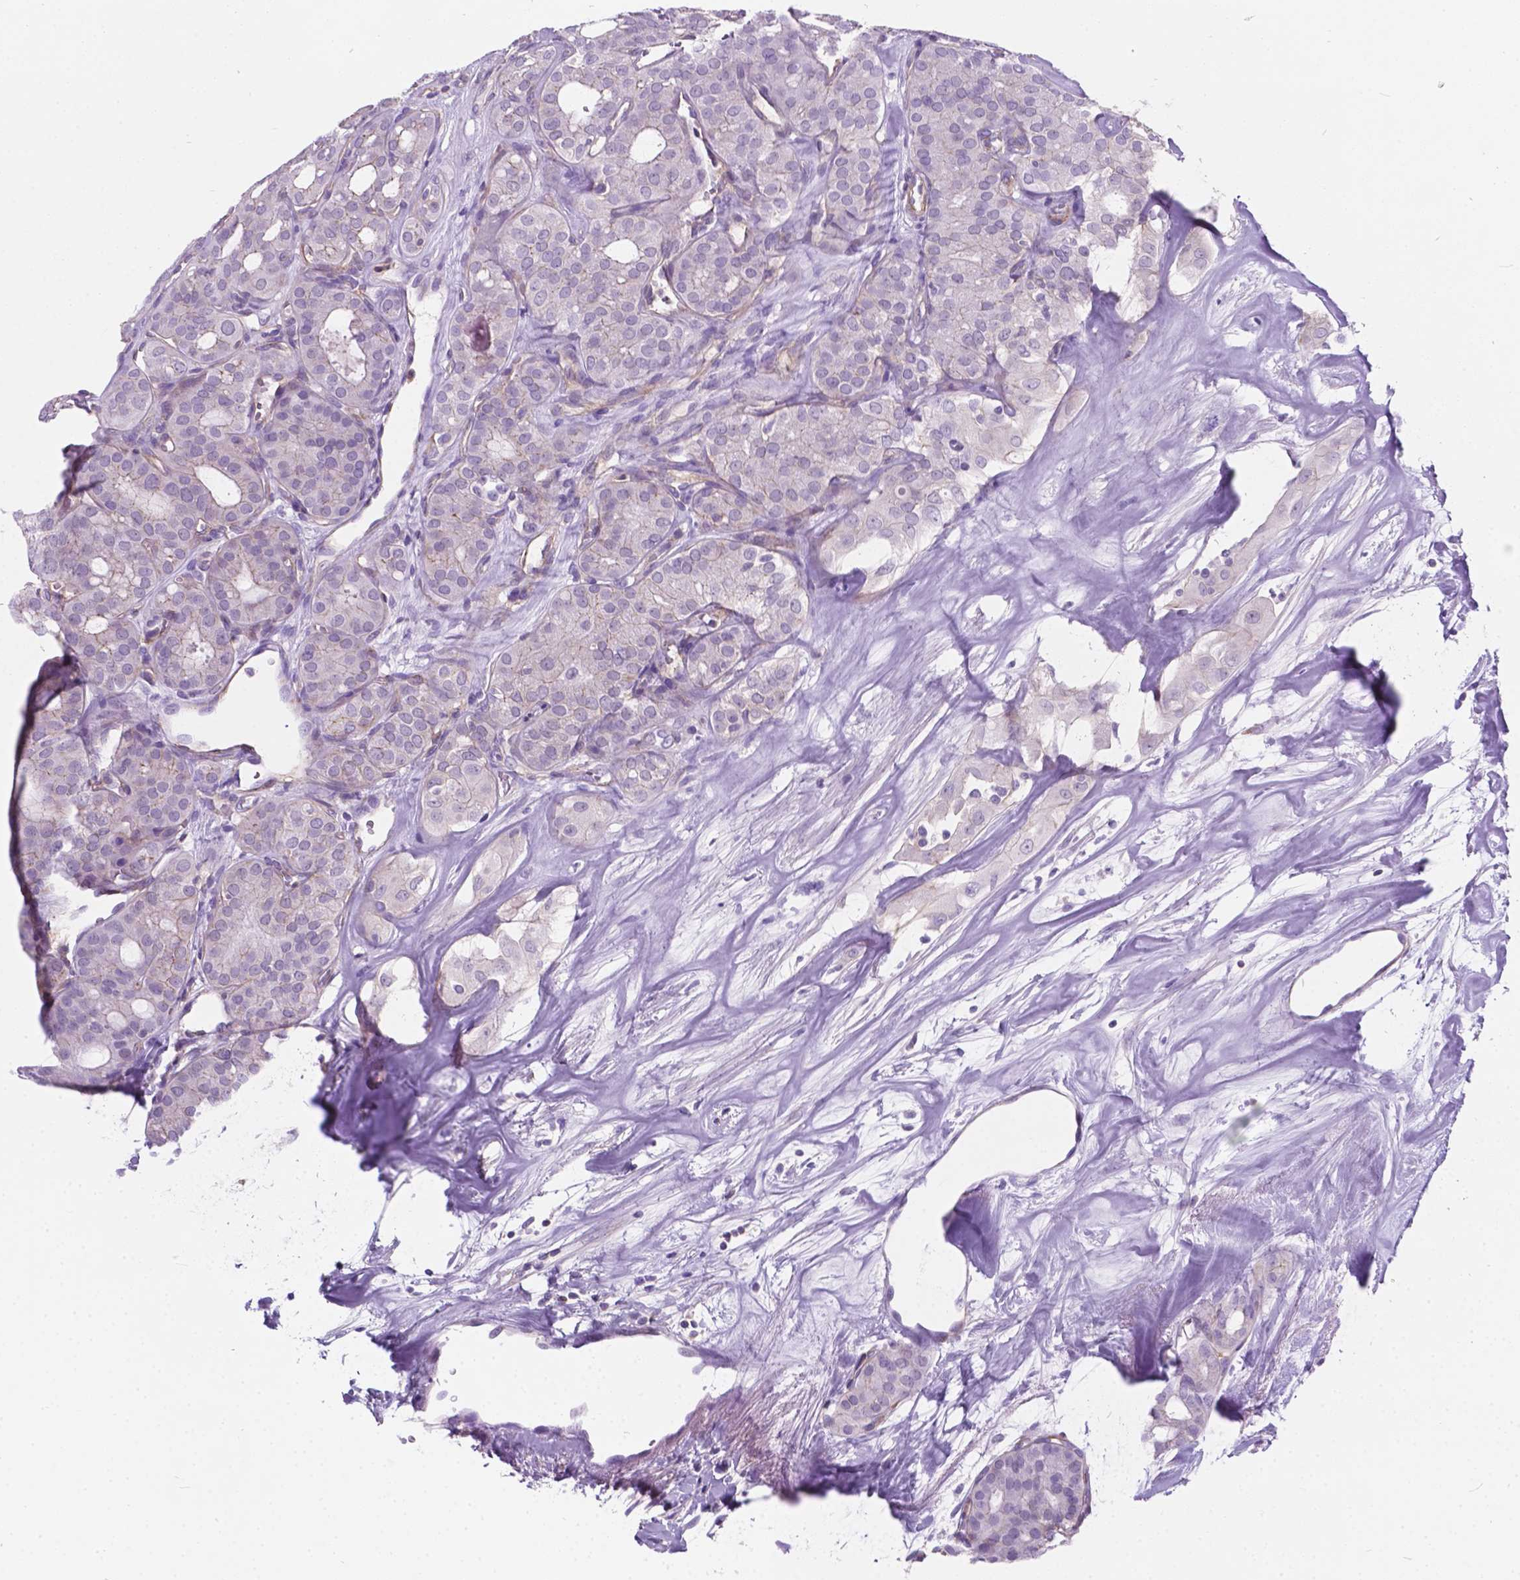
{"staining": {"intensity": "negative", "quantity": "none", "location": "none"}, "tissue": "thyroid cancer", "cell_type": "Tumor cells", "image_type": "cancer", "snomed": [{"axis": "morphology", "description": "Follicular adenoma carcinoma, NOS"}, {"axis": "topography", "description": "Thyroid gland"}], "caption": "Tumor cells show no significant protein positivity in thyroid cancer.", "gene": "KIAA0040", "patient": {"sex": "male", "age": 75}}